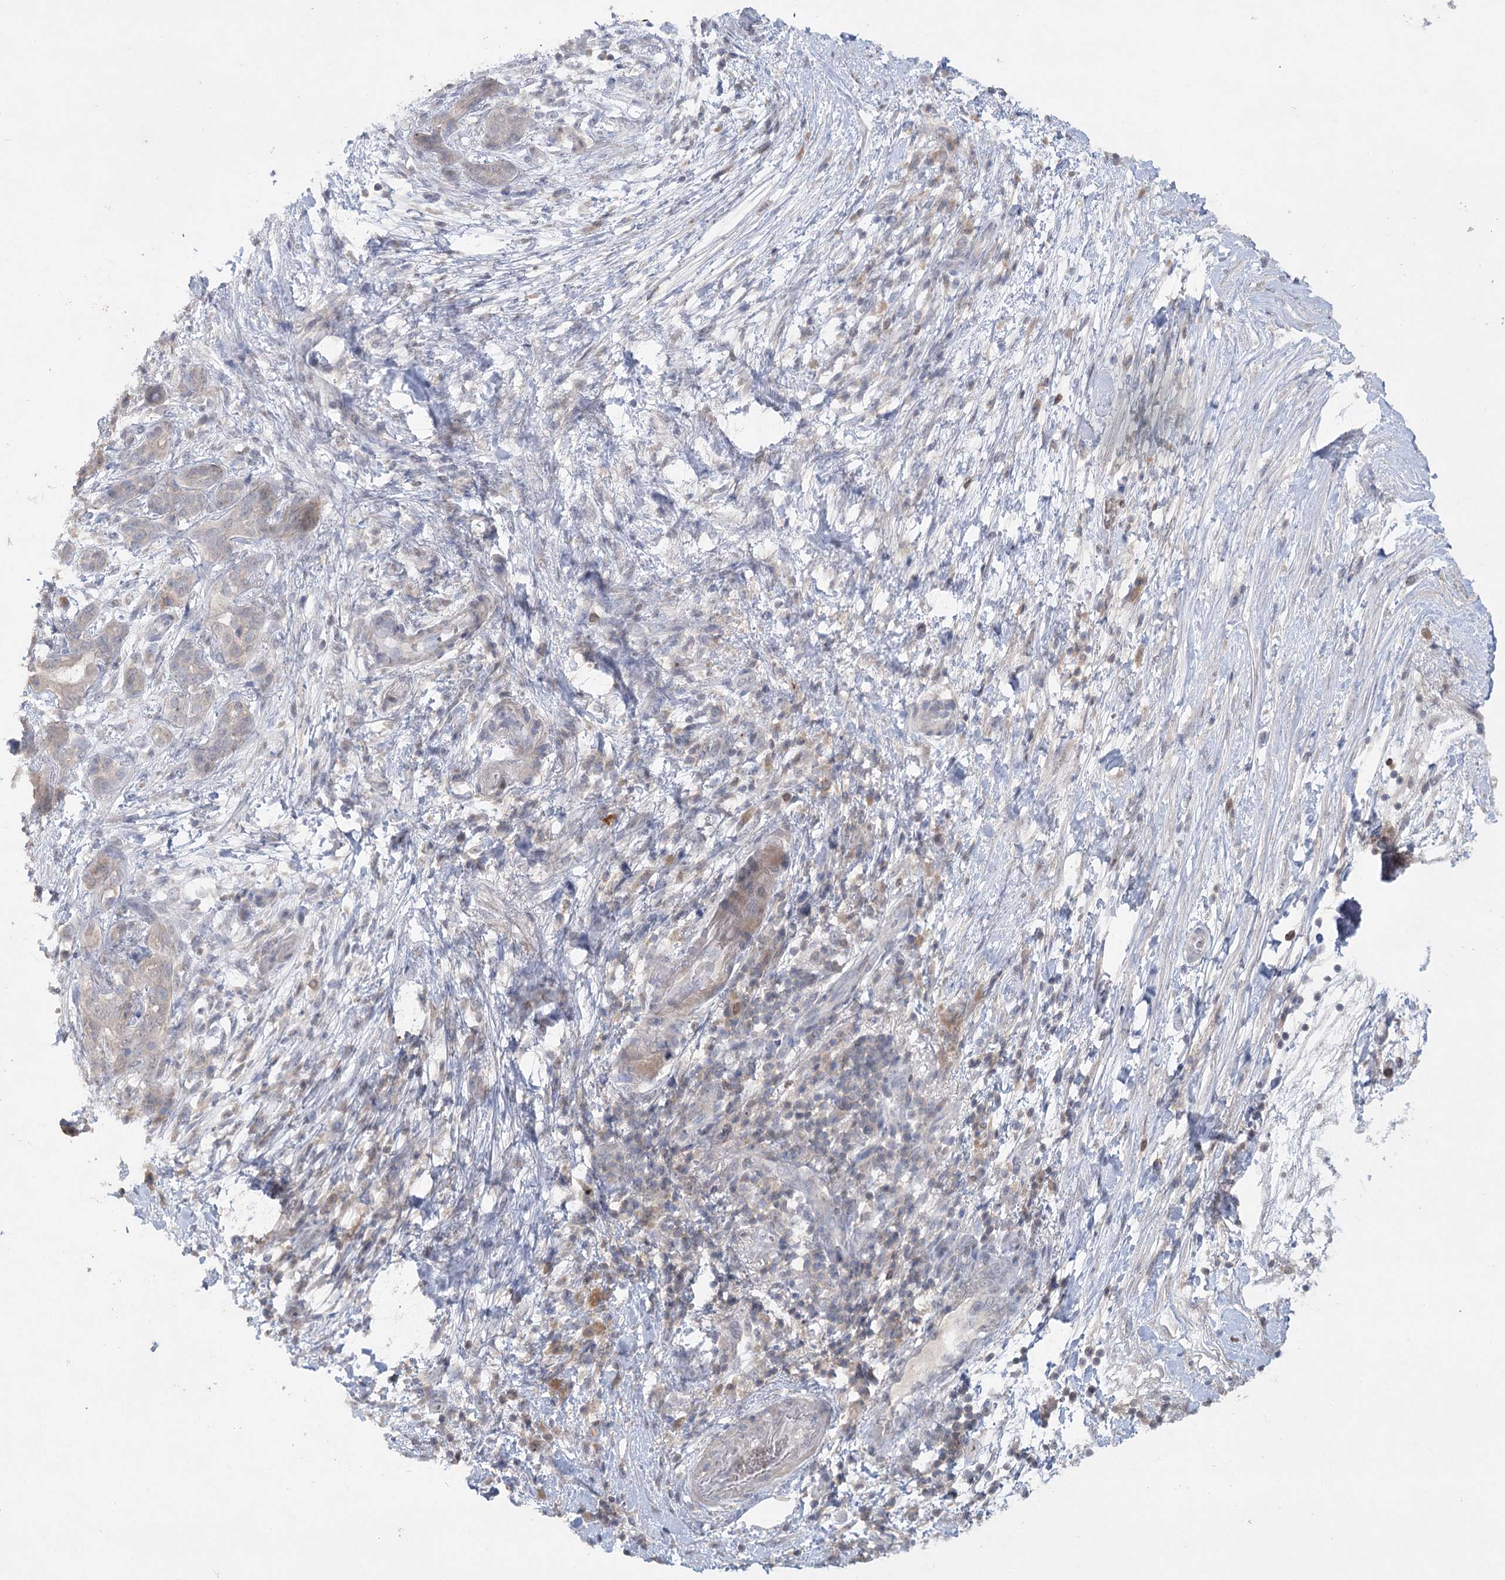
{"staining": {"intensity": "moderate", "quantity": "<25%", "location": "cytoplasmic/membranous"}, "tissue": "pancreatic cancer", "cell_type": "Tumor cells", "image_type": "cancer", "snomed": [{"axis": "morphology", "description": "Adenocarcinoma, NOS"}, {"axis": "topography", "description": "Pancreas"}], "caption": "Pancreatic adenocarcinoma stained with a protein marker demonstrates moderate staining in tumor cells.", "gene": "TRAF3IP1", "patient": {"sex": "female", "age": 55}}